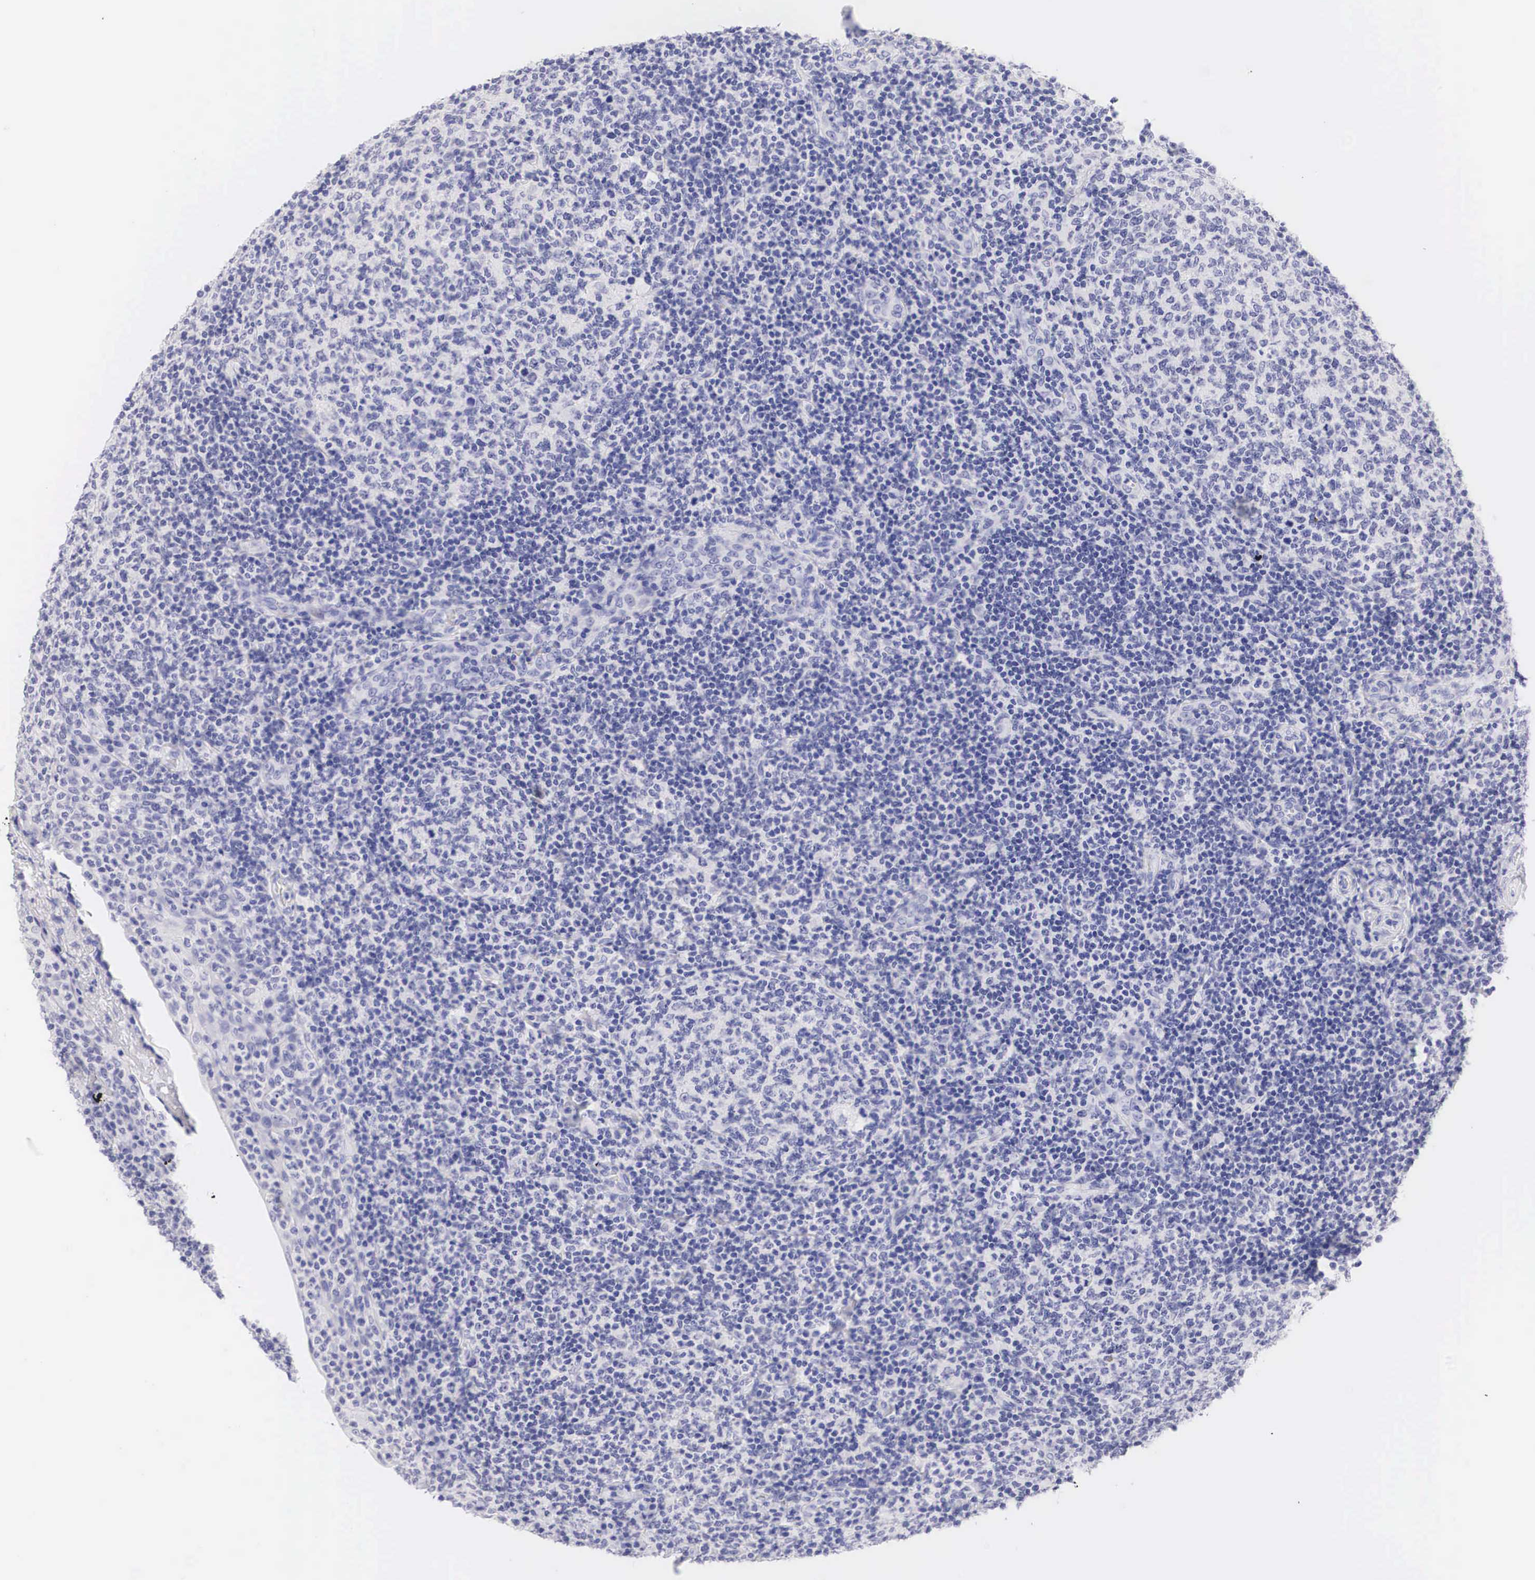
{"staining": {"intensity": "negative", "quantity": "none", "location": "none"}, "tissue": "tonsil", "cell_type": "Germinal center cells", "image_type": "normal", "snomed": [{"axis": "morphology", "description": "Normal tissue, NOS"}, {"axis": "topography", "description": "Tonsil"}], "caption": "There is no significant expression in germinal center cells of tonsil. Brightfield microscopy of immunohistochemistry (IHC) stained with DAB (brown) and hematoxylin (blue), captured at high magnification.", "gene": "TYR", "patient": {"sex": "female", "age": 3}}